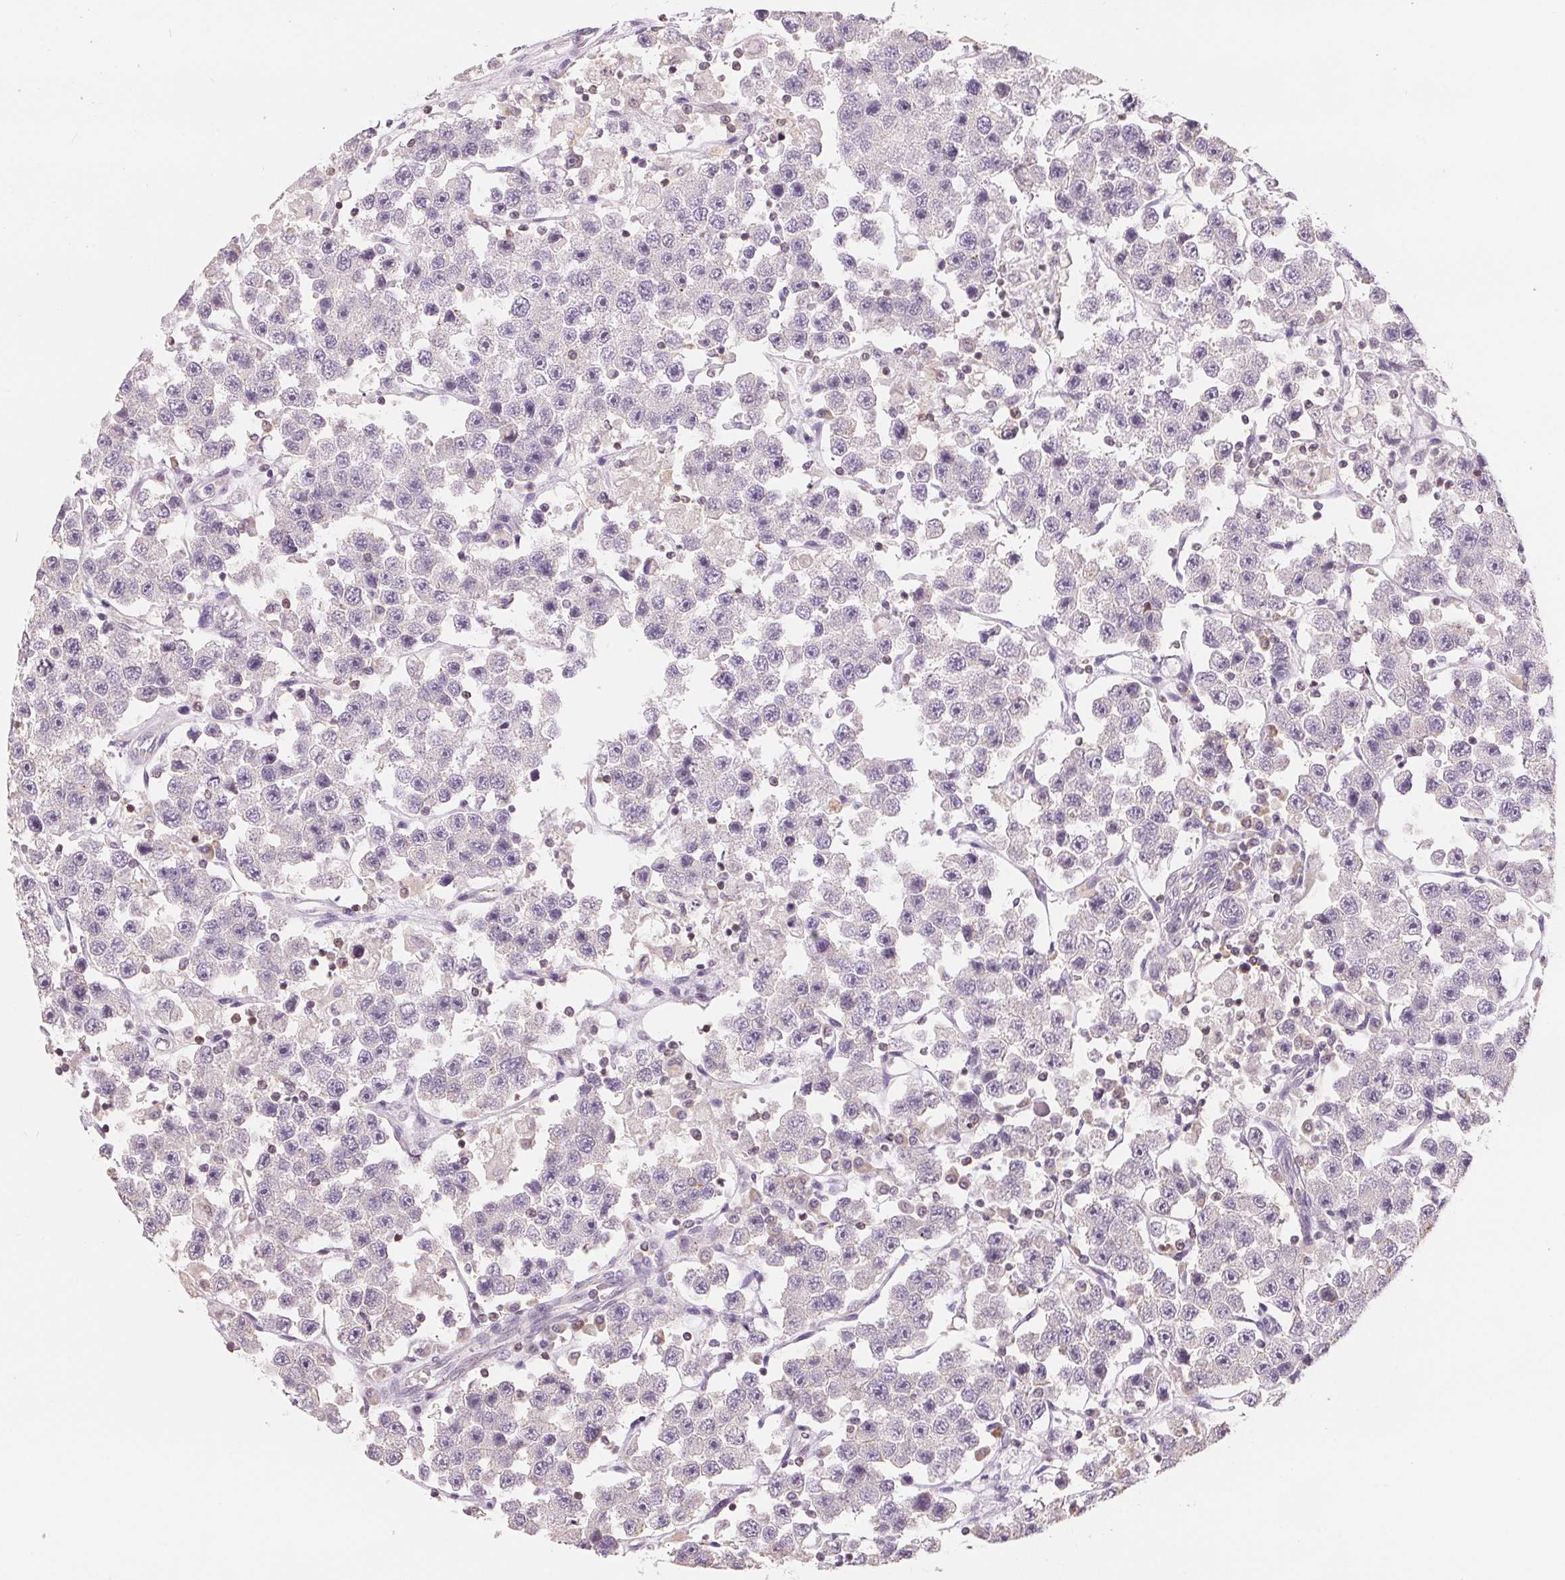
{"staining": {"intensity": "negative", "quantity": "none", "location": "none"}, "tissue": "testis cancer", "cell_type": "Tumor cells", "image_type": "cancer", "snomed": [{"axis": "morphology", "description": "Seminoma, NOS"}, {"axis": "topography", "description": "Testis"}], "caption": "A photomicrograph of human testis seminoma is negative for staining in tumor cells.", "gene": "VTCN1", "patient": {"sex": "male", "age": 45}}